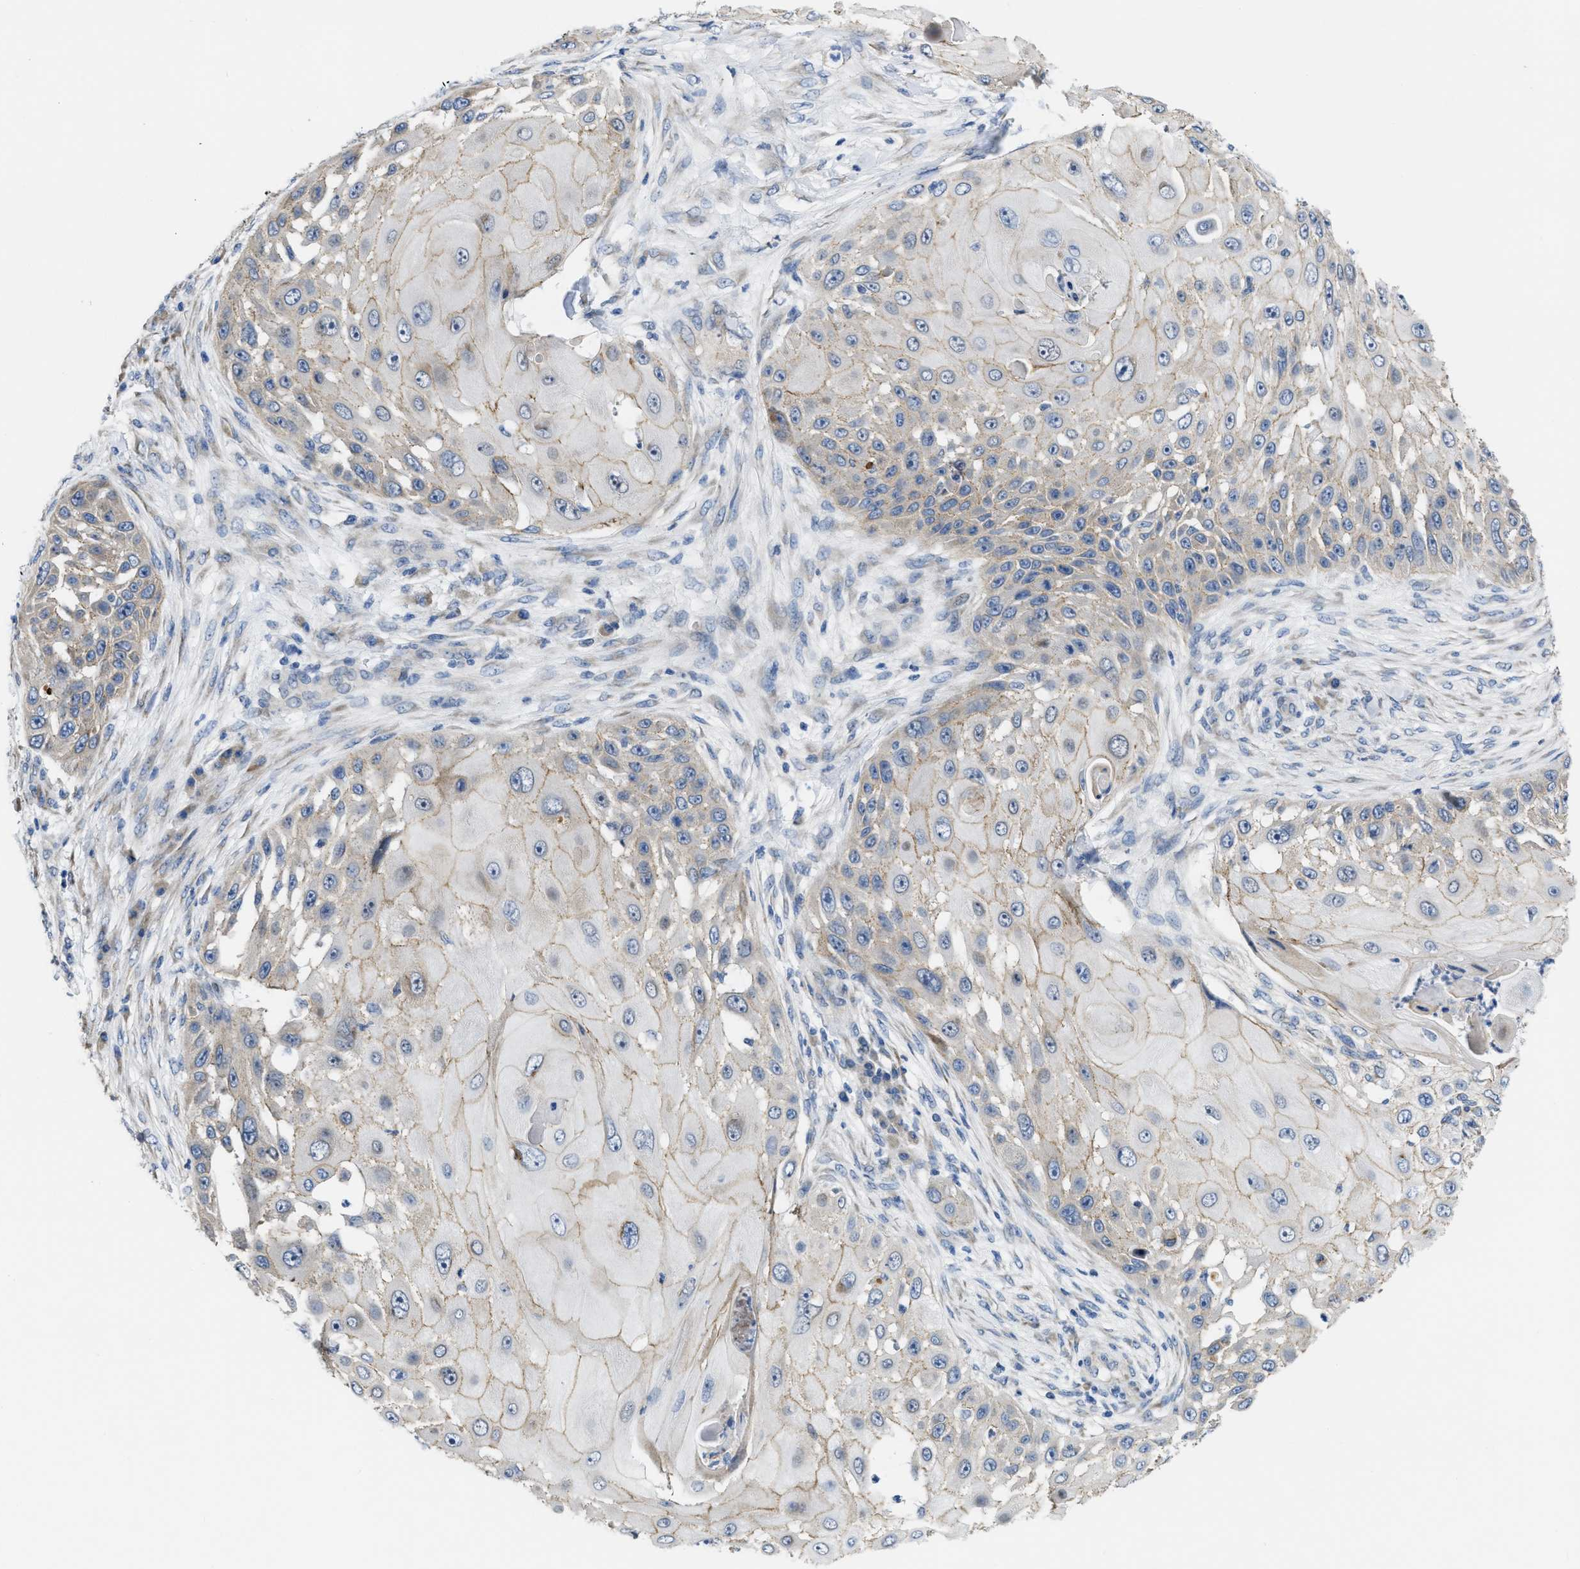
{"staining": {"intensity": "weak", "quantity": "25%-75%", "location": "cytoplasmic/membranous"}, "tissue": "skin cancer", "cell_type": "Tumor cells", "image_type": "cancer", "snomed": [{"axis": "morphology", "description": "Squamous cell carcinoma, NOS"}, {"axis": "topography", "description": "Skin"}], "caption": "A high-resolution histopathology image shows immunohistochemistry staining of skin squamous cell carcinoma, which displays weak cytoplasmic/membranous staining in approximately 25%-75% of tumor cells. The staining was performed using DAB to visualize the protein expression in brown, while the nuclei were stained in blue with hematoxylin (Magnification: 20x).", "gene": "CDPF1", "patient": {"sex": "female", "age": 44}}